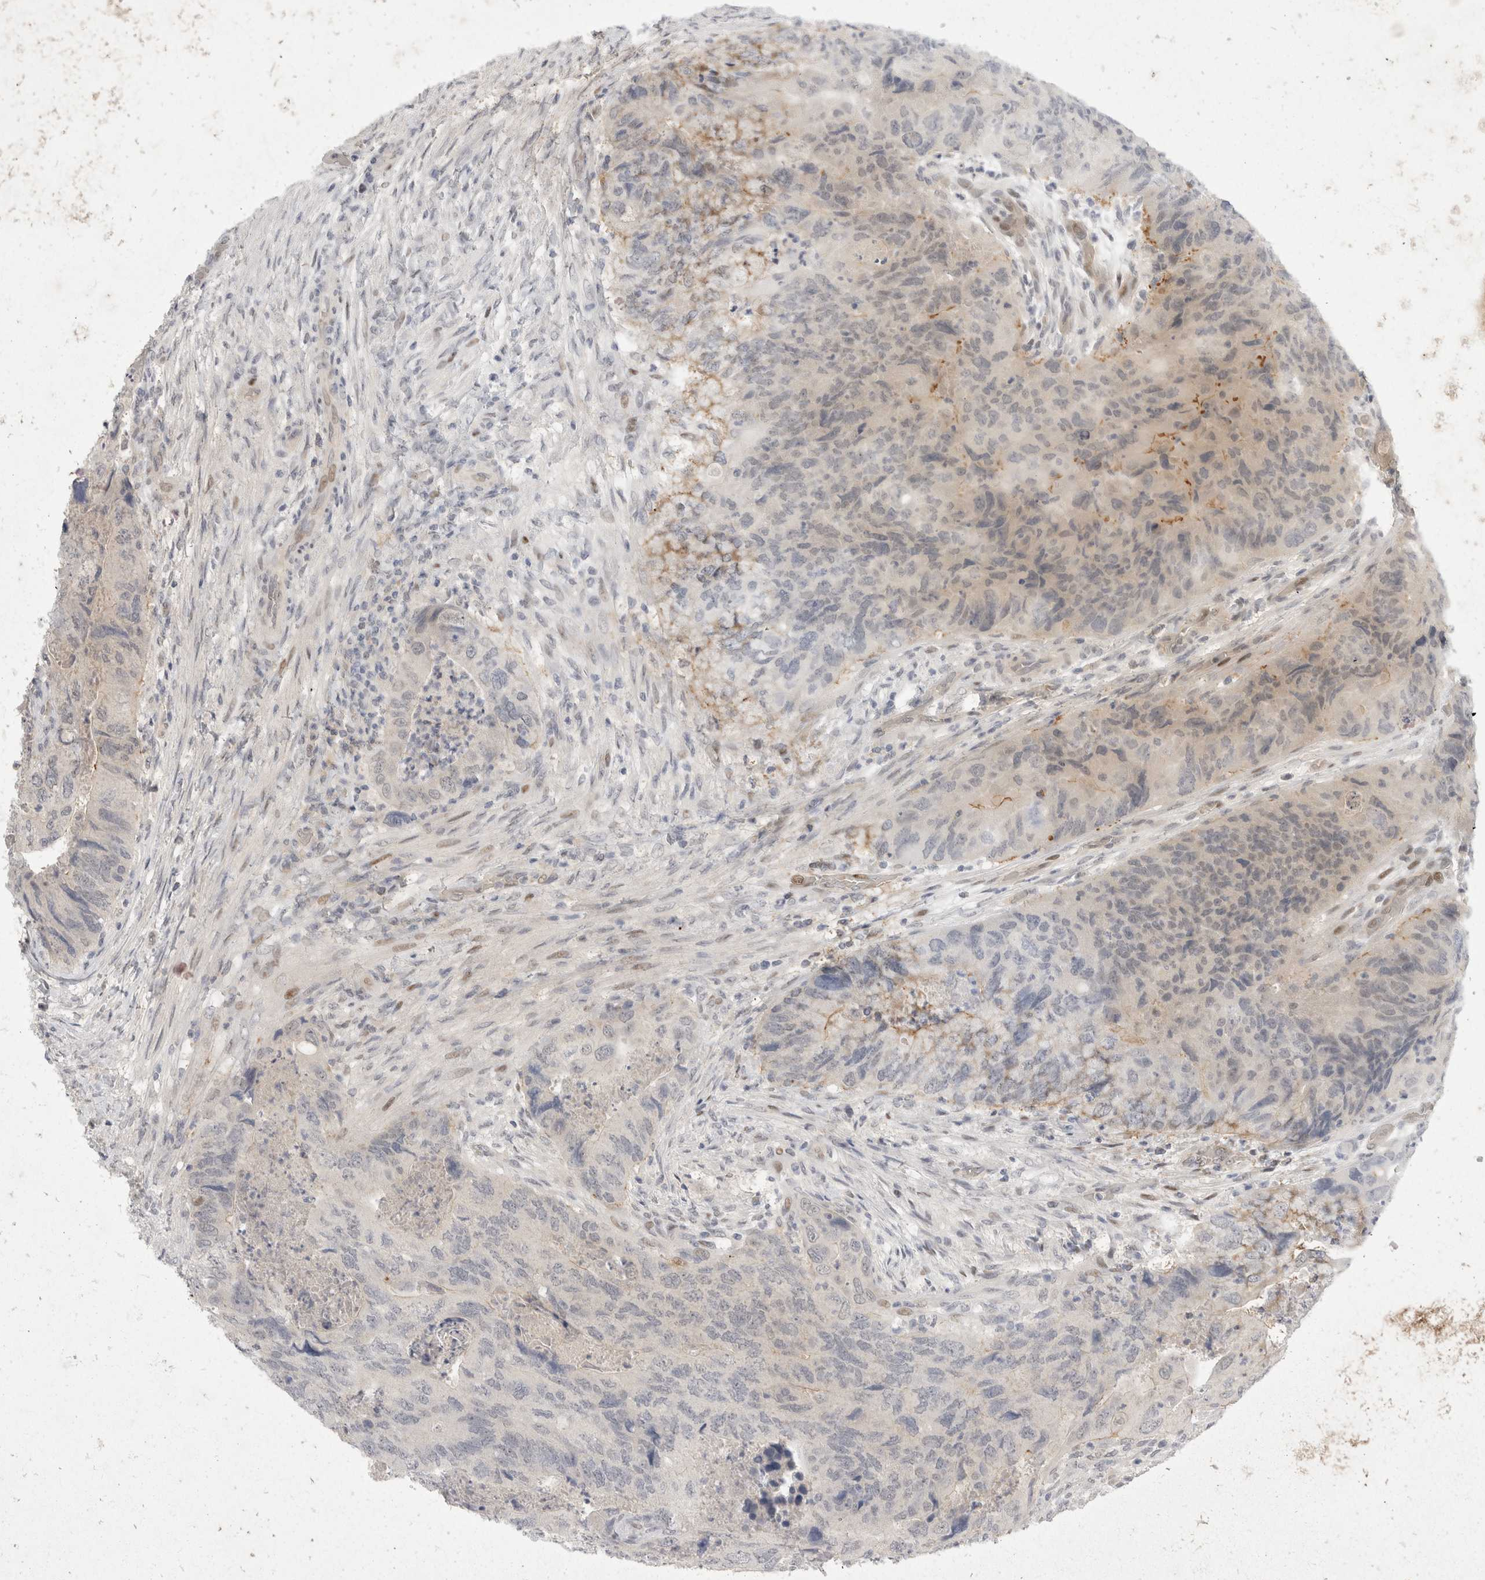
{"staining": {"intensity": "negative", "quantity": "none", "location": "none"}, "tissue": "colorectal cancer", "cell_type": "Tumor cells", "image_type": "cancer", "snomed": [{"axis": "morphology", "description": "Adenocarcinoma, NOS"}, {"axis": "topography", "description": "Rectum"}], "caption": "This is an immunohistochemistry image of colorectal cancer. There is no expression in tumor cells.", "gene": "TOM1L2", "patient": {"sex": "male", "age": 63}}